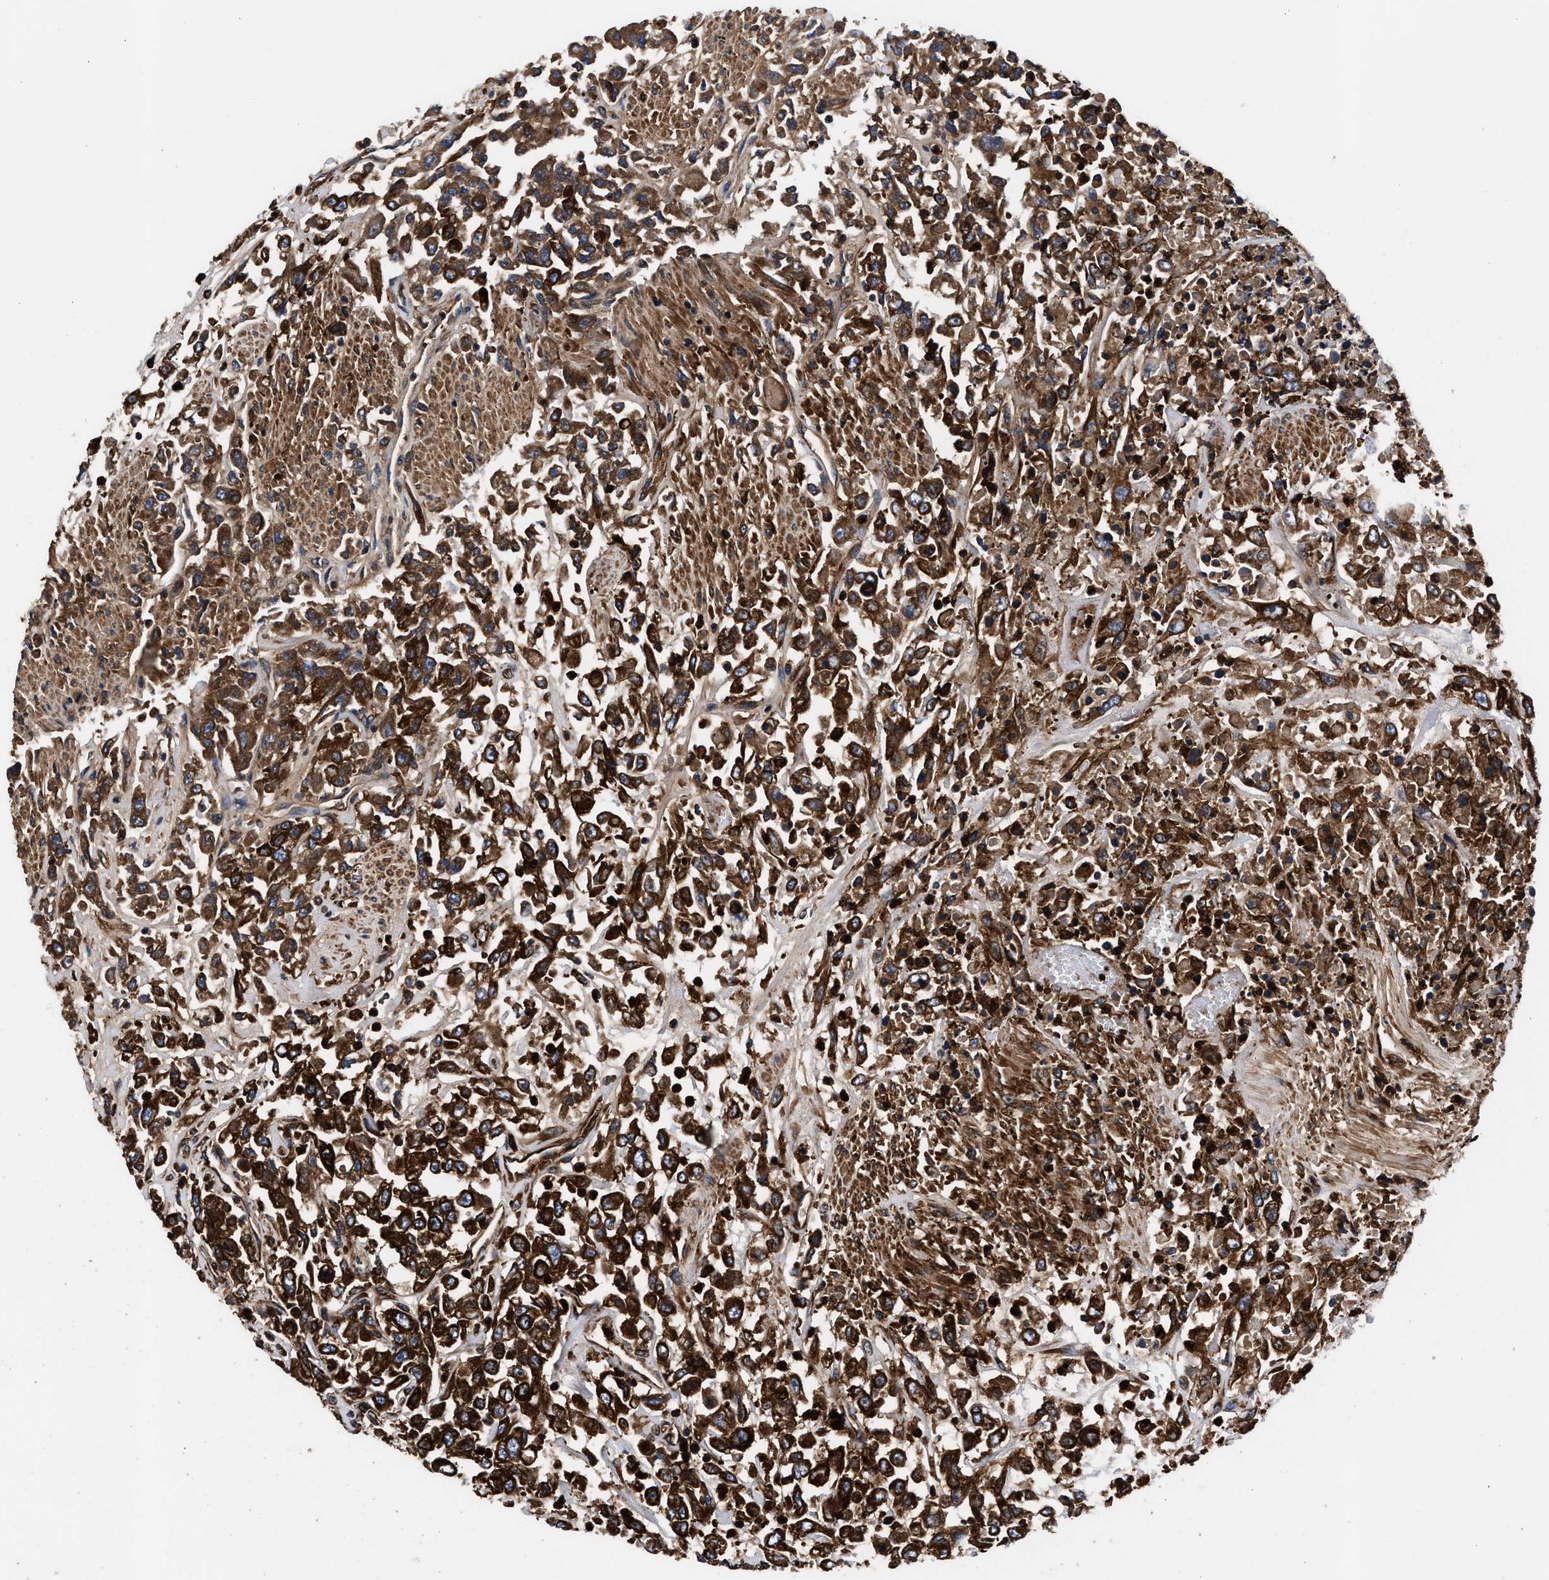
{"staining": {"intensity": "strong", "quantity": ">75%", "location": "cytoplasmic/membranous"}, "tissue": "urothelial cancer", "cell_type": "Tumor cells", "image_type": "cancer", "snomed": [{"axis": "morphology", "description": "Urothelial carcinoma, High grade"}, {"axis": "topography", "description": "Urinary bladder"}], "caption": "There is high levels of strong cytoplasmic/membranous positivity in tumor cells of high-grade urothelial carcinoma, as demonstrated by immunohistochemical staining (brown color).", "gene": "KYAT1", "patient": {"sex": "male", "age": 46}}